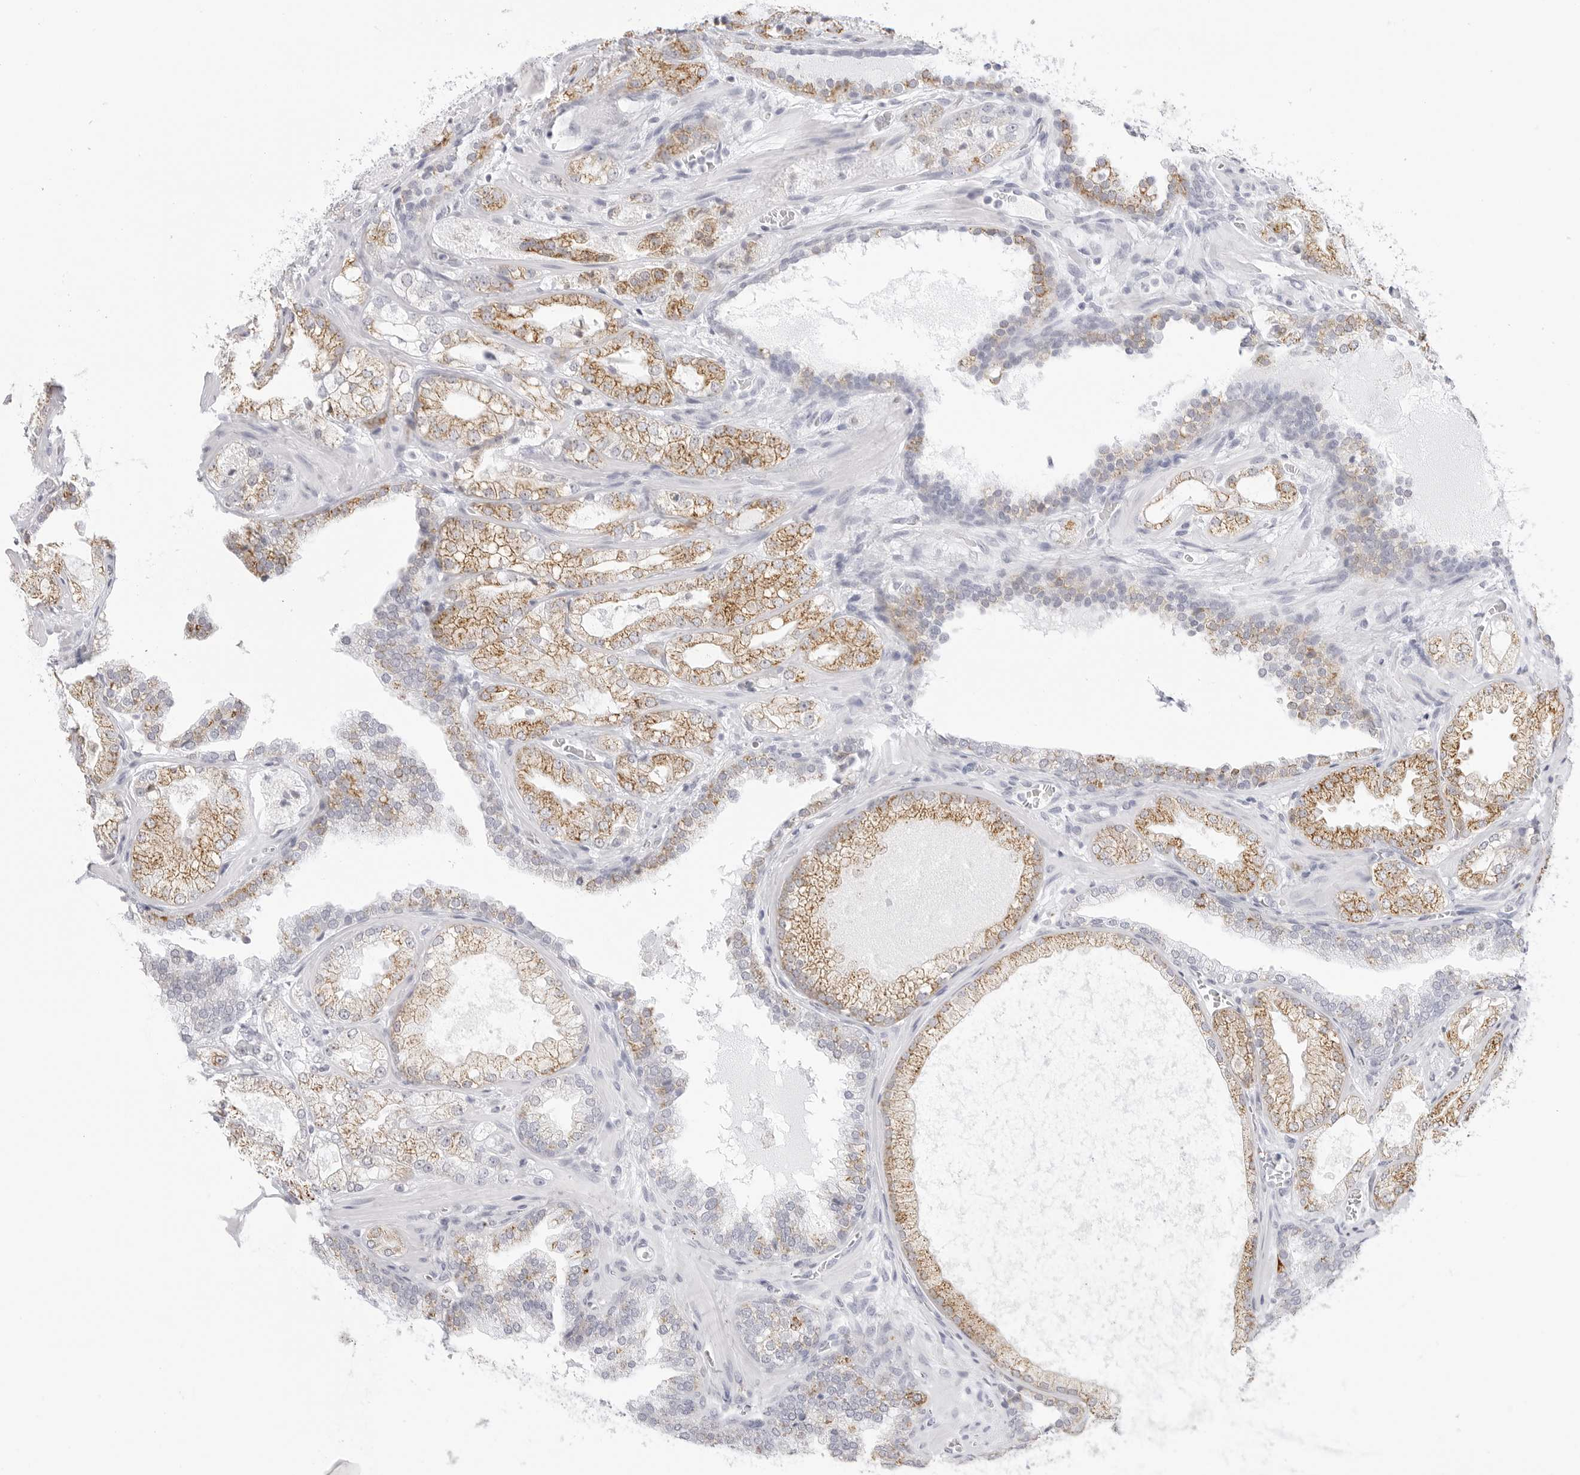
{"staining": {"intensity": "moderate", "quantity": "25%-75%", "location": "cytoplasmic/membranous"}, "tissue": "prostate cancer", "cell_type": "Tumor cells", "image_type": "cancer", "snomed": [{"axis": "morphology", "description": "Adenocarcinoma, High grade"}, {"axis": "topography", "description": "Prostate"}], "caption": "IHC (DAB (3,3'-diaminobenzidine)) staining of prostate adenocarcinoma (high-grade) reveals moderate cytoplasmic/membranous protein expression in about 25%-75% of tumor cells.", "gene": "HMGCS2", "patient": {"sex": "male", "age": 58}}